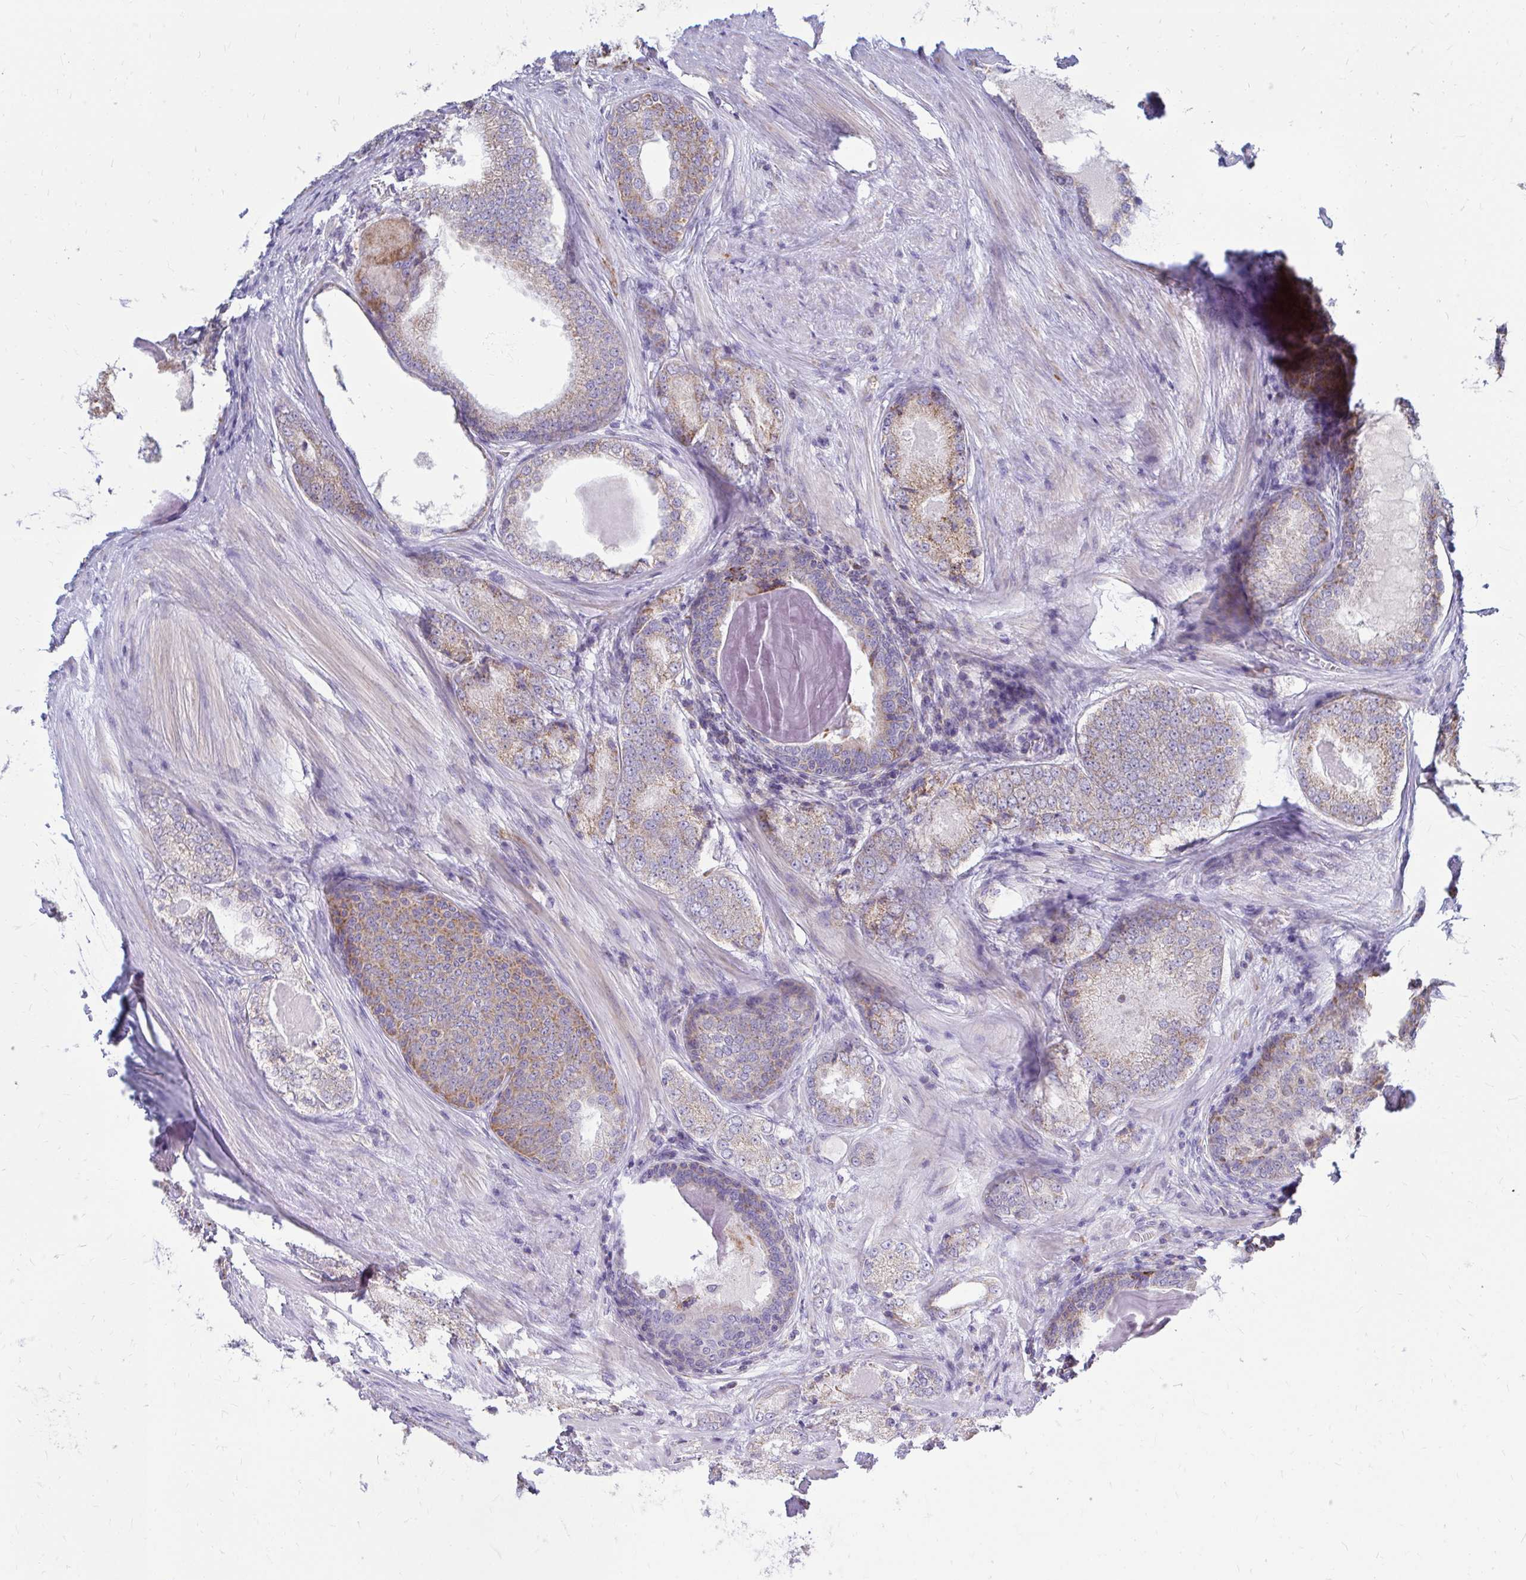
{"staining": {"intensity": "weak", "quantity": ">75%", "location": "cytoplasmic/membranous"}, "tissue": "prostate cancer", "cell_type": "Tumor cells", "image_type": "cancer", "snomed": [{"axis": "morphology", "description": "Adenocarcinoma, NOS"}, {"axis": "morphology", "description": "Adenocarcinoma, Low grade"}, {"axis": "topography", "description": "Prostate"}], "caption": "Brown immunohistochemical staining in human adenocarcinoma (prostate) demonstrates weak cytoplasmic/membranous staining in about >75% of tumor cells.", "gene": "OR10R2", "patient": {"sex": "male", "age": 68}}